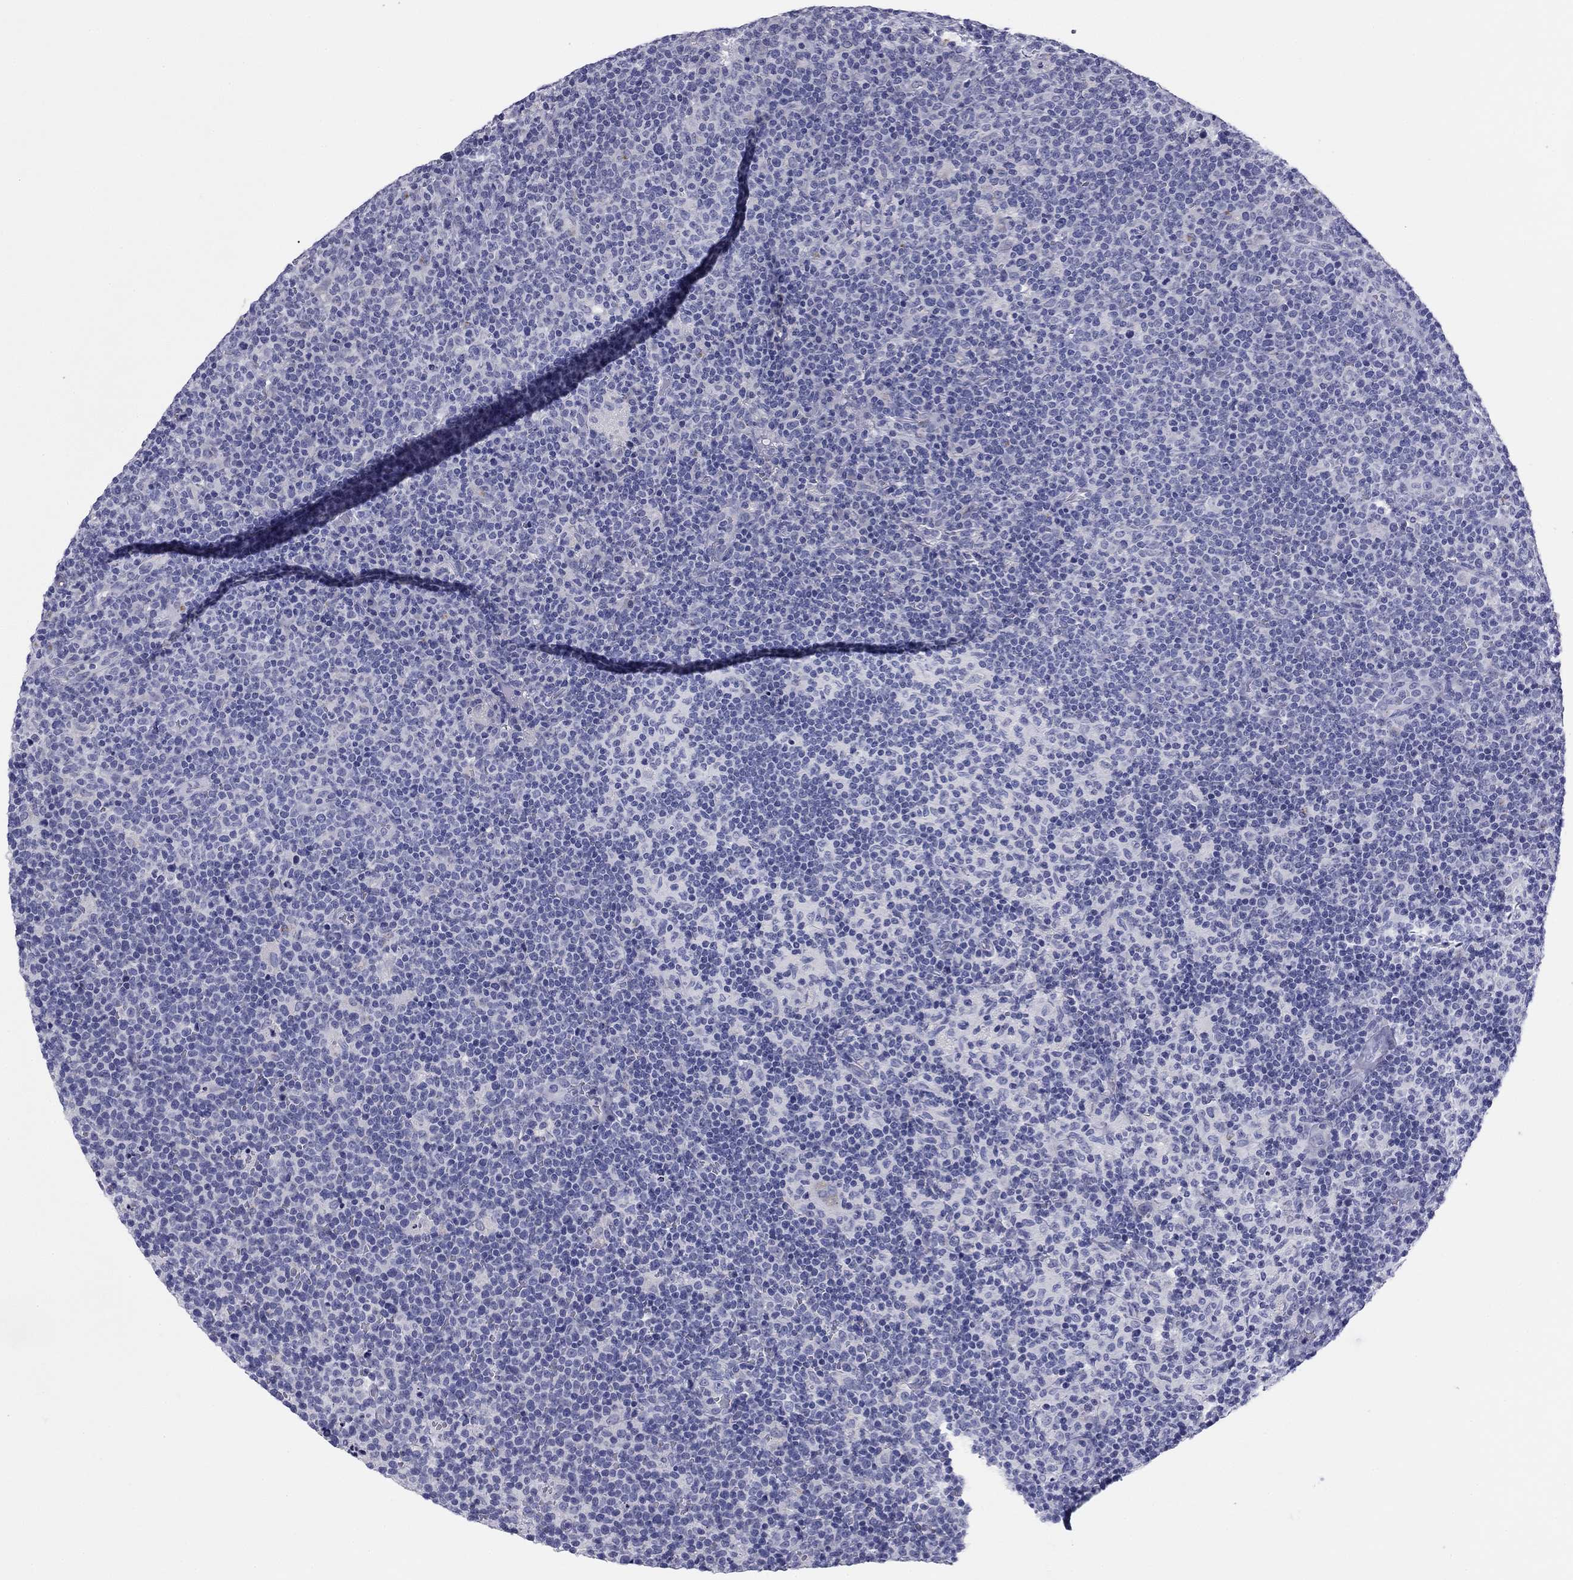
{"staining": {"intensity": "negative", "quantity": "none", "location": "none"}, "tissue": "lymphoma", "cell_type": "Tumor cells", "image_type": "cancer", "snomed": [{"axis": "morphology", "description": "Malignant lymphoma, non-Hodgkin's type, High grade"}, {"axis": "topography", "description": "Lymph node"}], "caption": "High magnification brightfield microscopy of lymphoma stained with DAB (brown) and counterstained with hematoxylin (blue): tumor cells show no significant expression.", "gene": "ABCC2", "patient": {"sex": "male", "age": 61}}